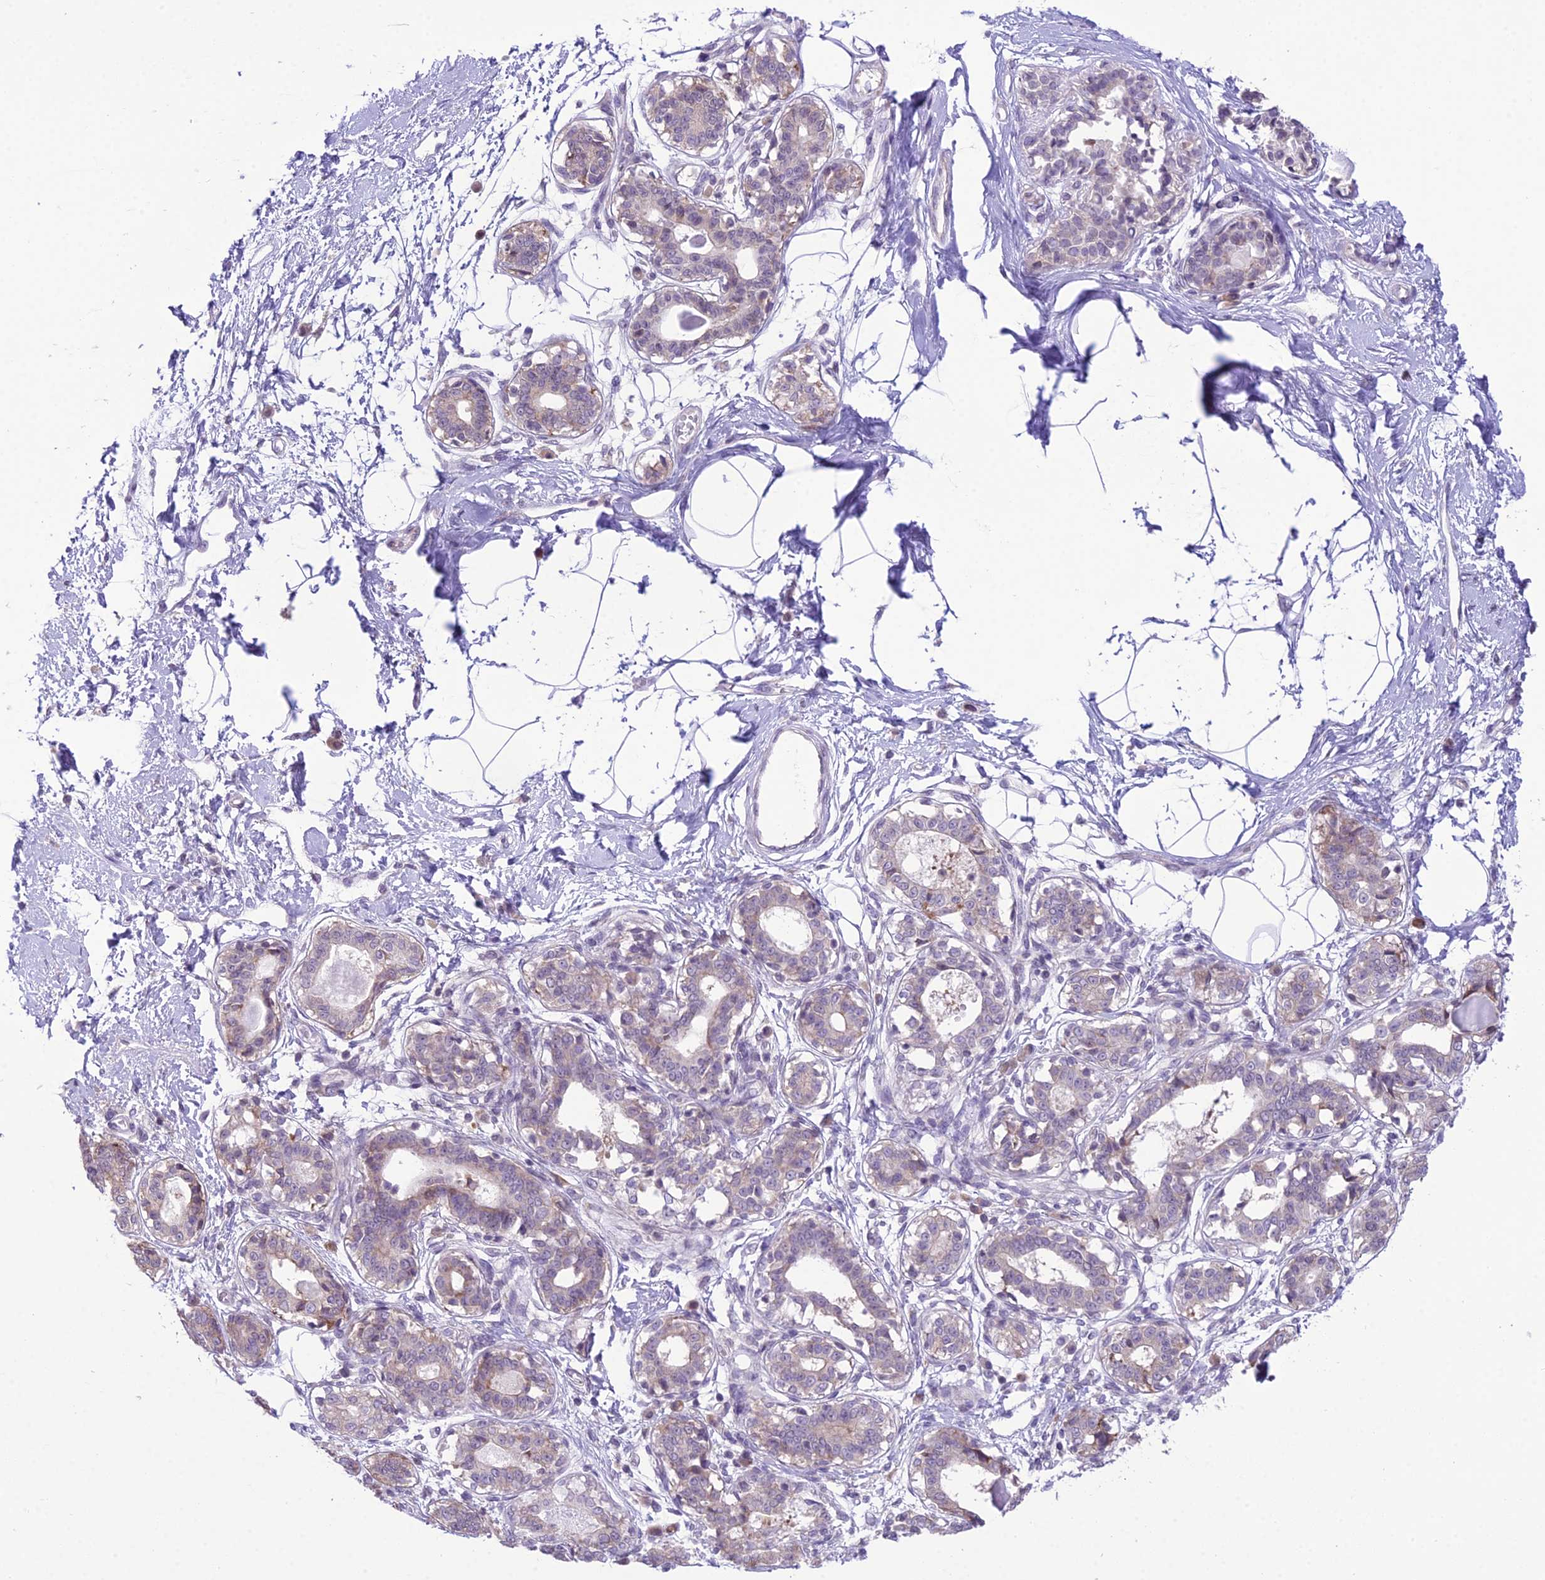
{"staining": {"intensity": "negative", "quantity": "none", "location": "none"}, "tissue": "breast", "cell_type": "Adipocytes", "image_type": "normal", "snomed": [{"axis": "morphology", "description": "Normal tissue, NOS"}, {"axis": "topography", "description": "Breast"}], "caption": "The immunohistochemistry (IHC) histopathology image has no significant staining in adipocytes of breast. (Stains: DAB immunohistochemistry (IHC) with hematoxylin counter stain, Microscopy: brightfield microscopy at high magnification).", "gene": "RPS26", "patient": {"sex": "female", "age": 45}}